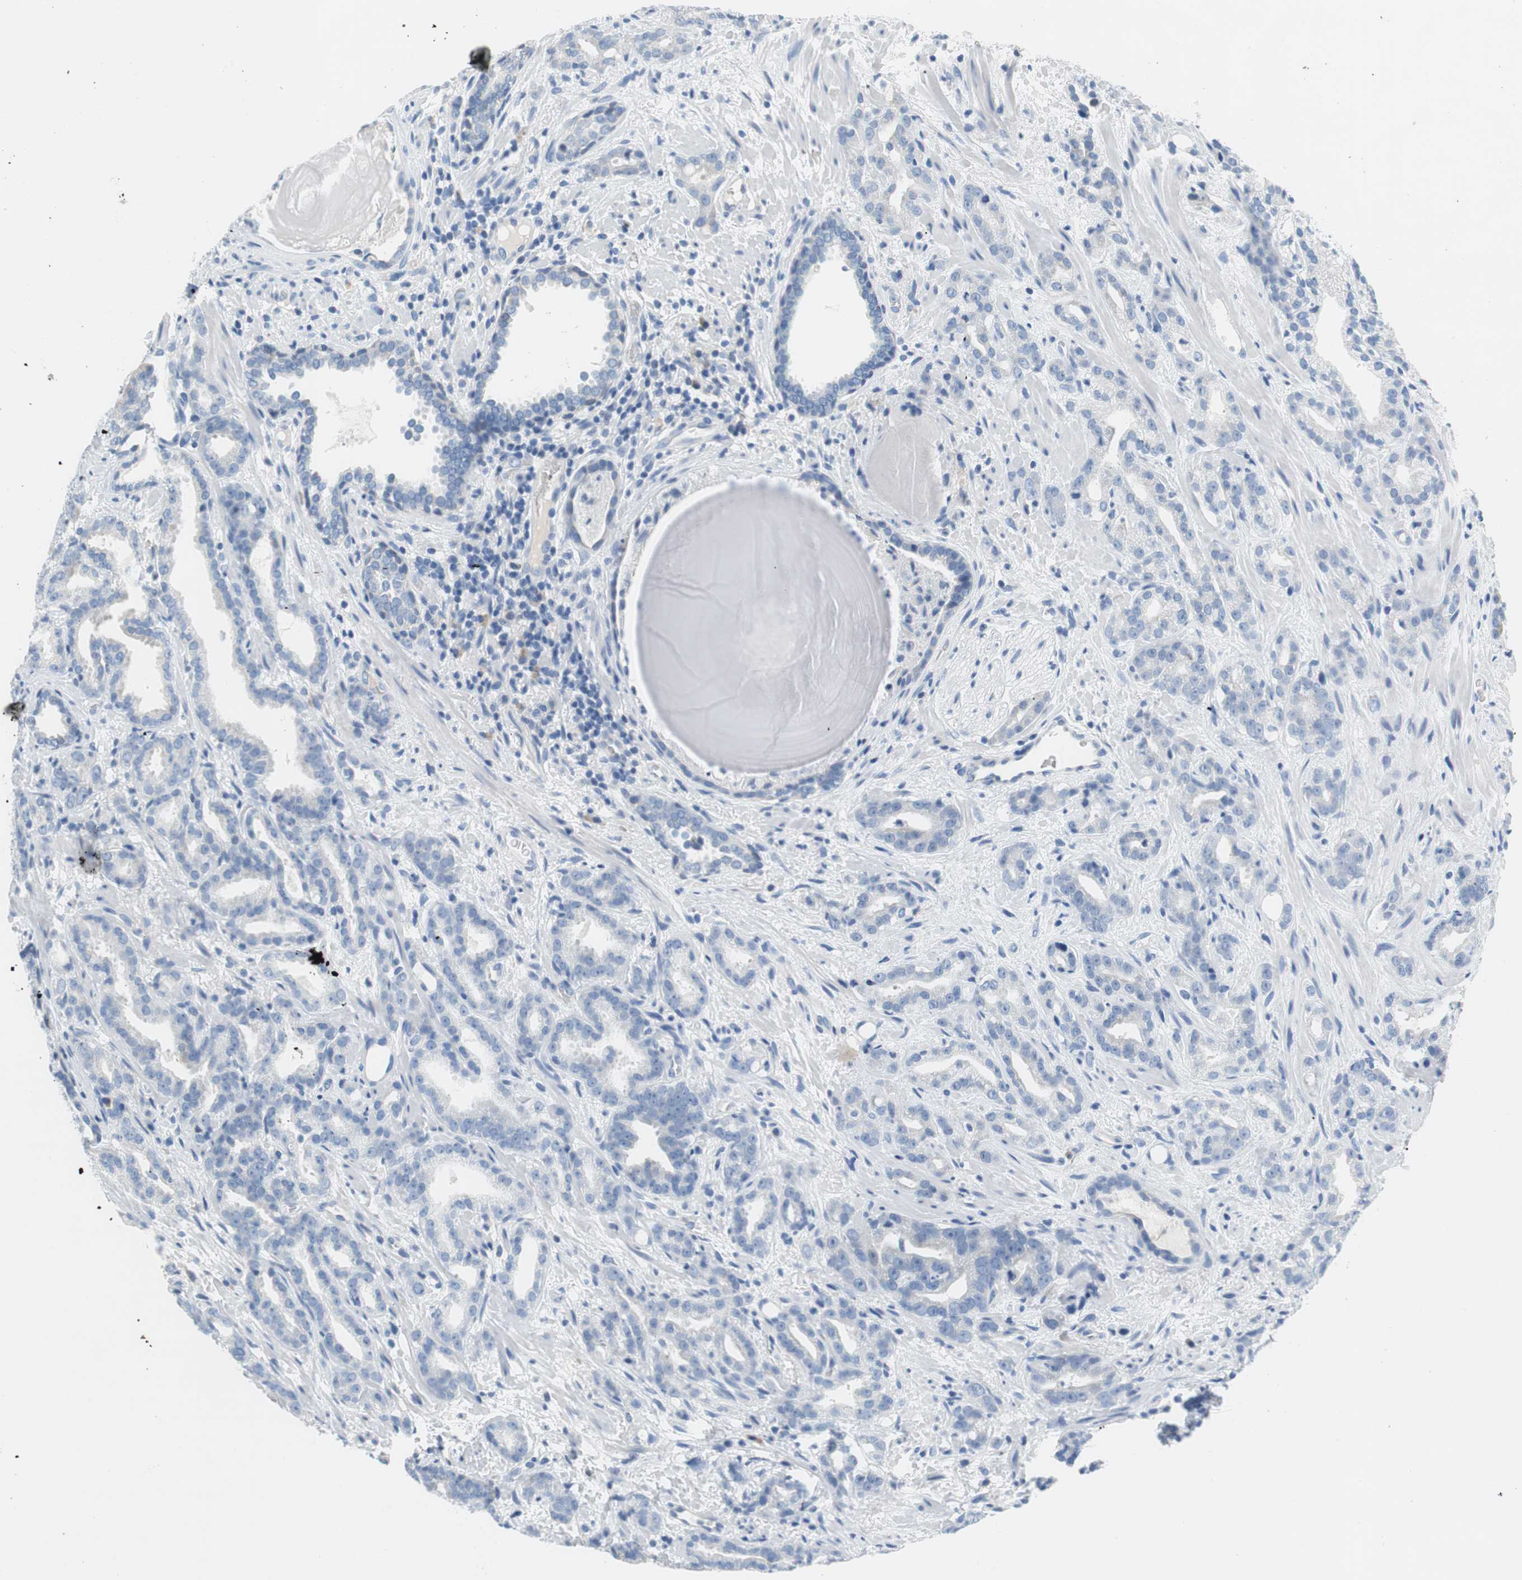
{"staining": {"intensity": "negative", "quantity": "none", "location": "none"}, "tissue": "prostate cancer", "cell_type": "Tumor cells", "image_type": "cancer", "snomed": [{"axis": "morphology", "description": "Adenocarcinoma, Low grade"}, {"axis": "topography", "description": "Prostate"}], "caption": "Image shows no significant protein staining in tumor cells of prostate low-grade adenocarcinoma. (DAB immunohistochemistry, high magnification).", "gene": "MYH1", "patient": {"sex": "male", "age": 63}}